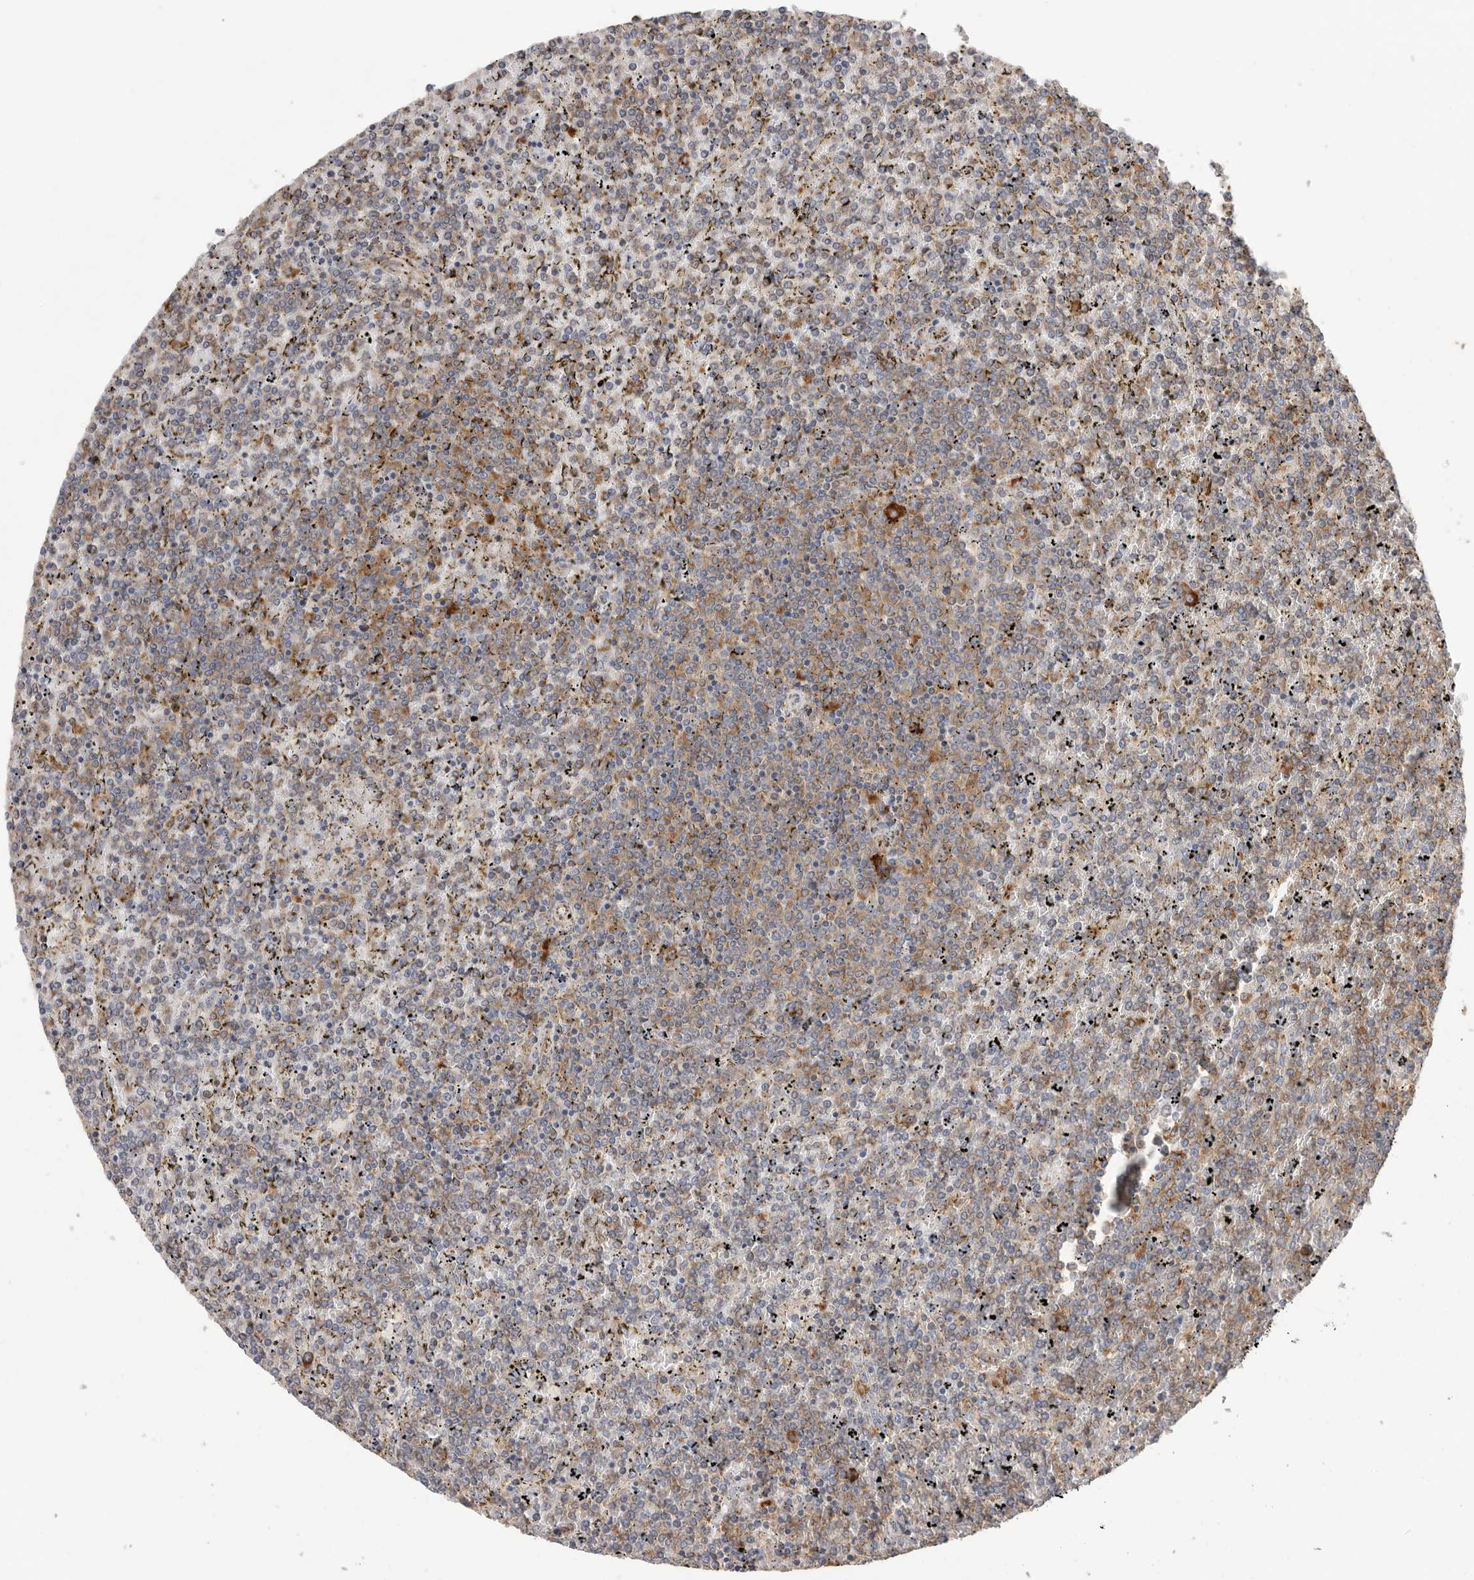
{"staining": {"intensity": "moderate", "quantity": "25%-75%", "location": "cytoplasmic/membranous"}, "tissue": "lymphoma", "cell_type": "Tumor cells", "image_type": "cancer", "snomed": [{"axis": "morphology", "description": "Malignant lymphoma, non-Hodgkin's type, Low grade"}, {"axis": "topography", "description": "Spleen"}], "caption": "This histopathology image demonstrates immunohistochemistry staining of malignant lymphoma, non-Hodgkin's type (low-grade), with medium moderate cytoplasmic/membranous expression in about 25%-75% of tumor cells.", "gene": "SERBP1", "patient": {"sex": "female", "age": 19}}